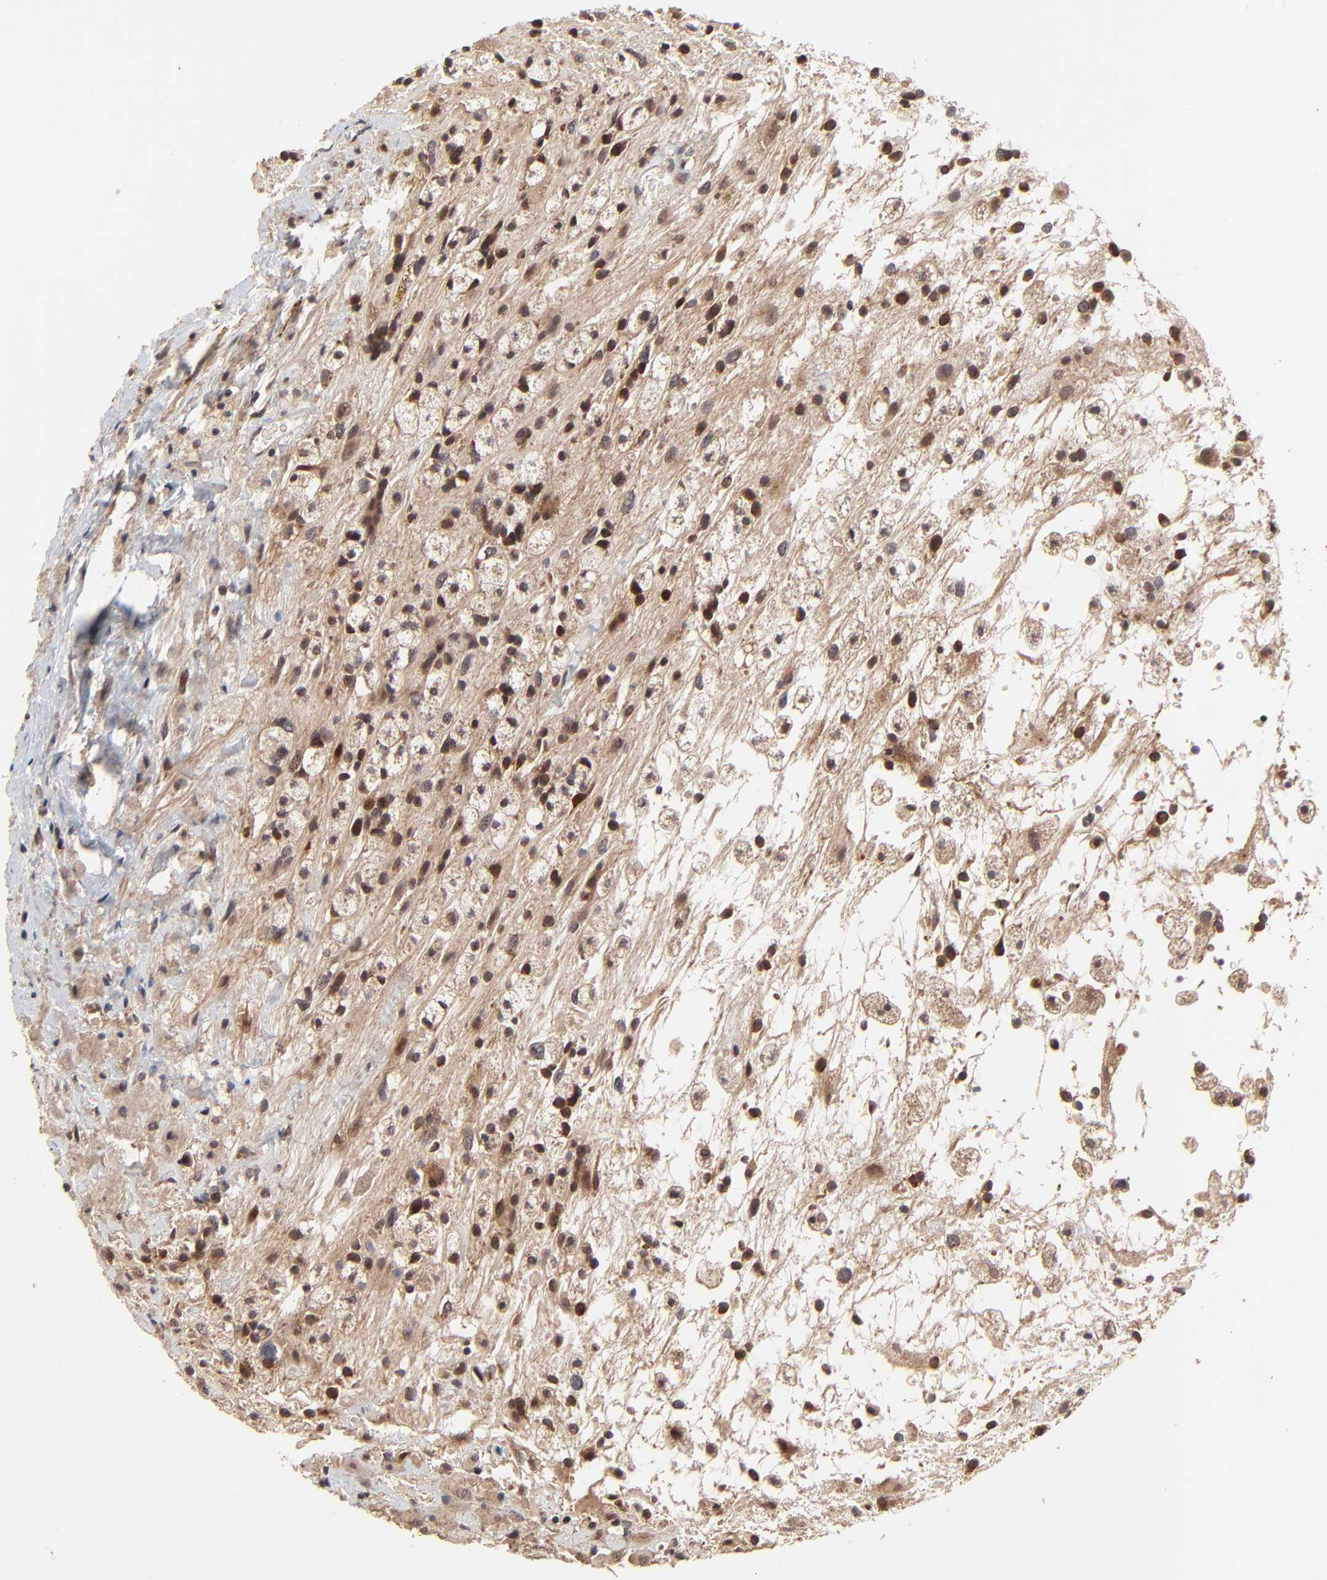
{"staining": {"intensity": "moderate", "quantity": ">75%", "location": "cytoplasmic/membranous"}, "tissue": "glioma", "cell_type": "Tumor cells", "image_type": "cancer", "snomed": [{"axis": "morphology", "description": "Glioma, malignant, High grade"}, {"axis": "topography", "description": "Brain"}], "caption": "Approximately >75% of tumor cells in human glioma demonstrate moderate cytoplasmic/membranous protein positivity as visualized by brown immunohistochemical staining.", "gene": "FRMD8", "patient": {"sex": "male", "age": 48}}